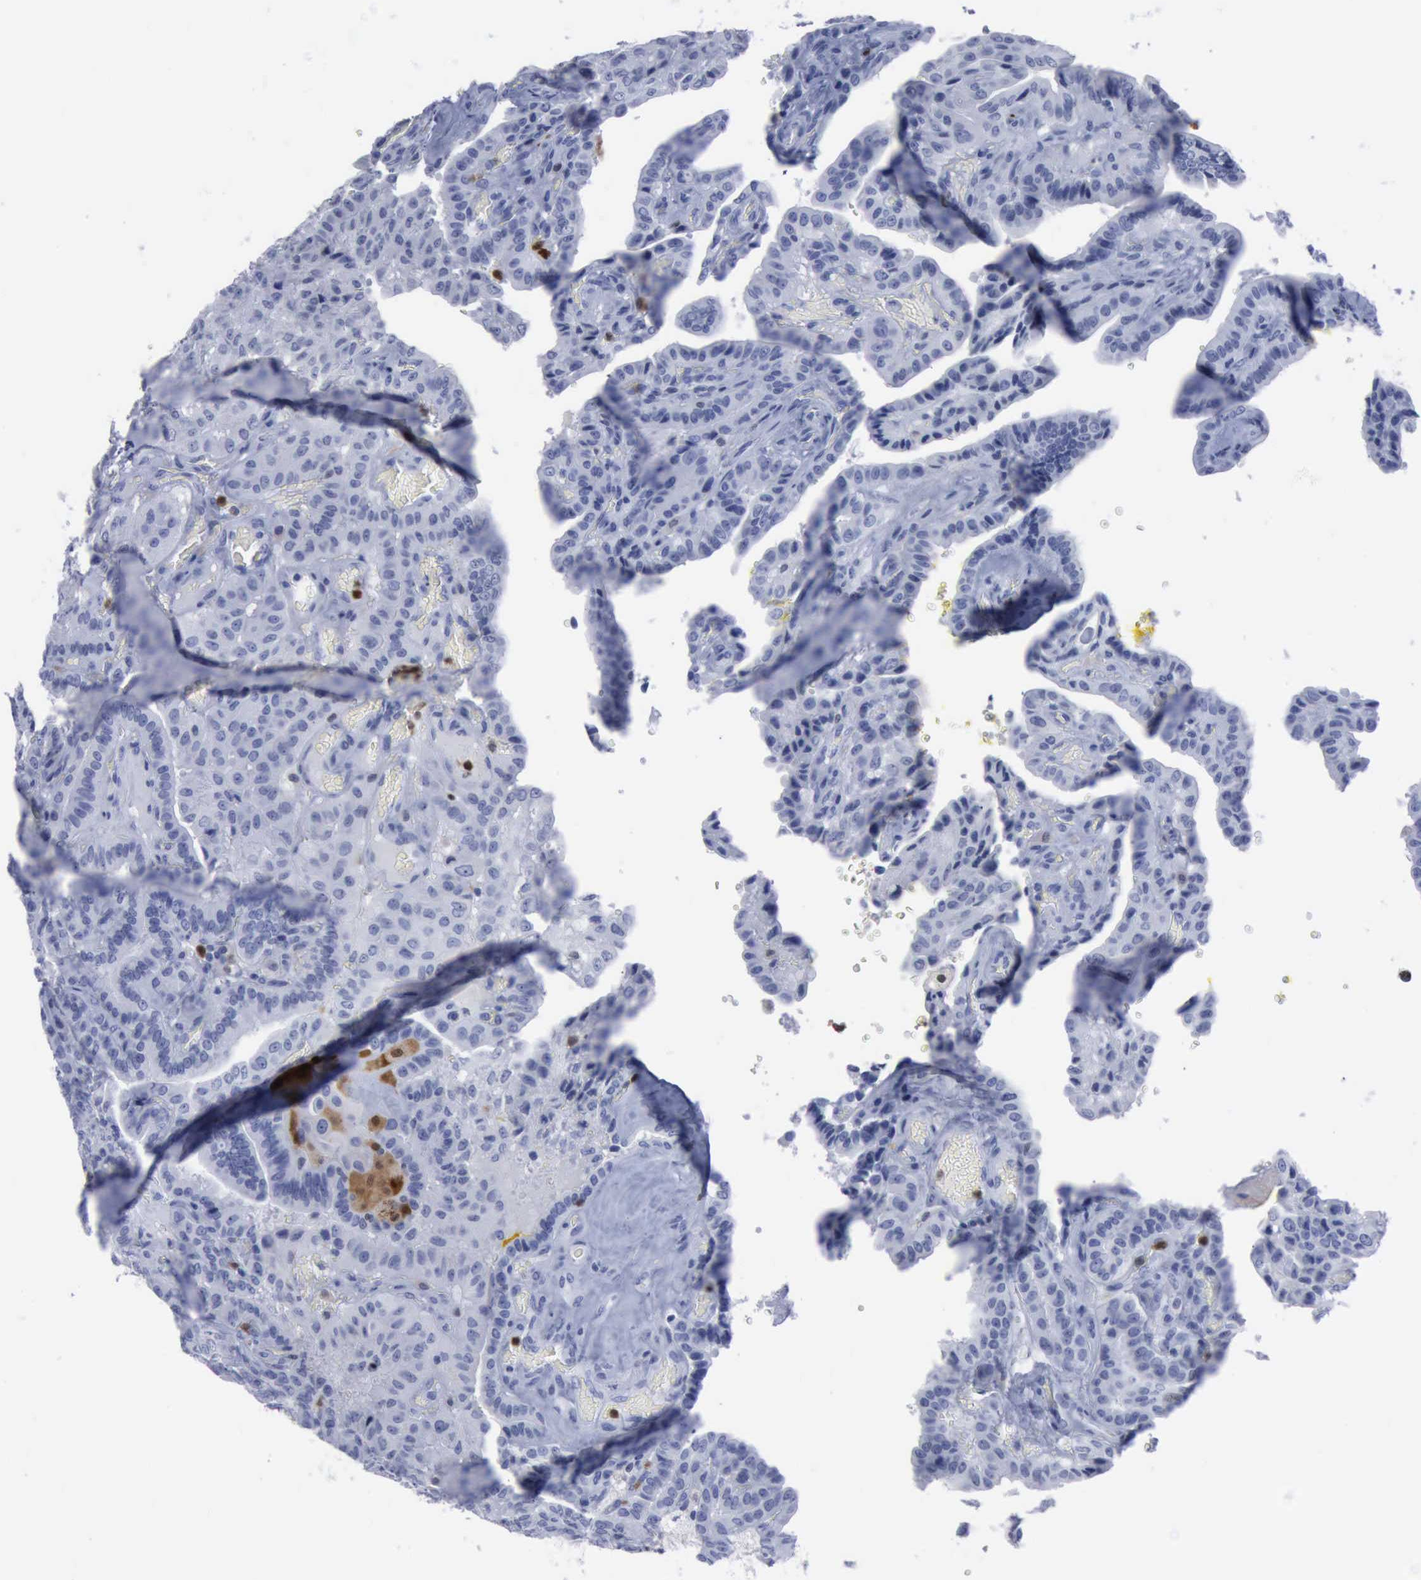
{"staining": {"intensity": "negative", "quantity": "none", "location": "none"}, "tissue": "thyroid cancer", "cell_type": "Tumor cells", "image_type": "cancer", "snomed": [{"axis": "morphology", "description": "Papillary adenocarcinoma, NOS"}, {"axis": "topography", "description": "Thyroid gland"}], "caption": "IHC image of neoplastic tissue: thyroid cancer (papillary adenocarcinoma) stained with DAB (3,3'-diaminobenzidine) shows no significant protein expression in tumor cells.", "gene": "CSTA", "patient": {"sex": "male", "age": 87}}